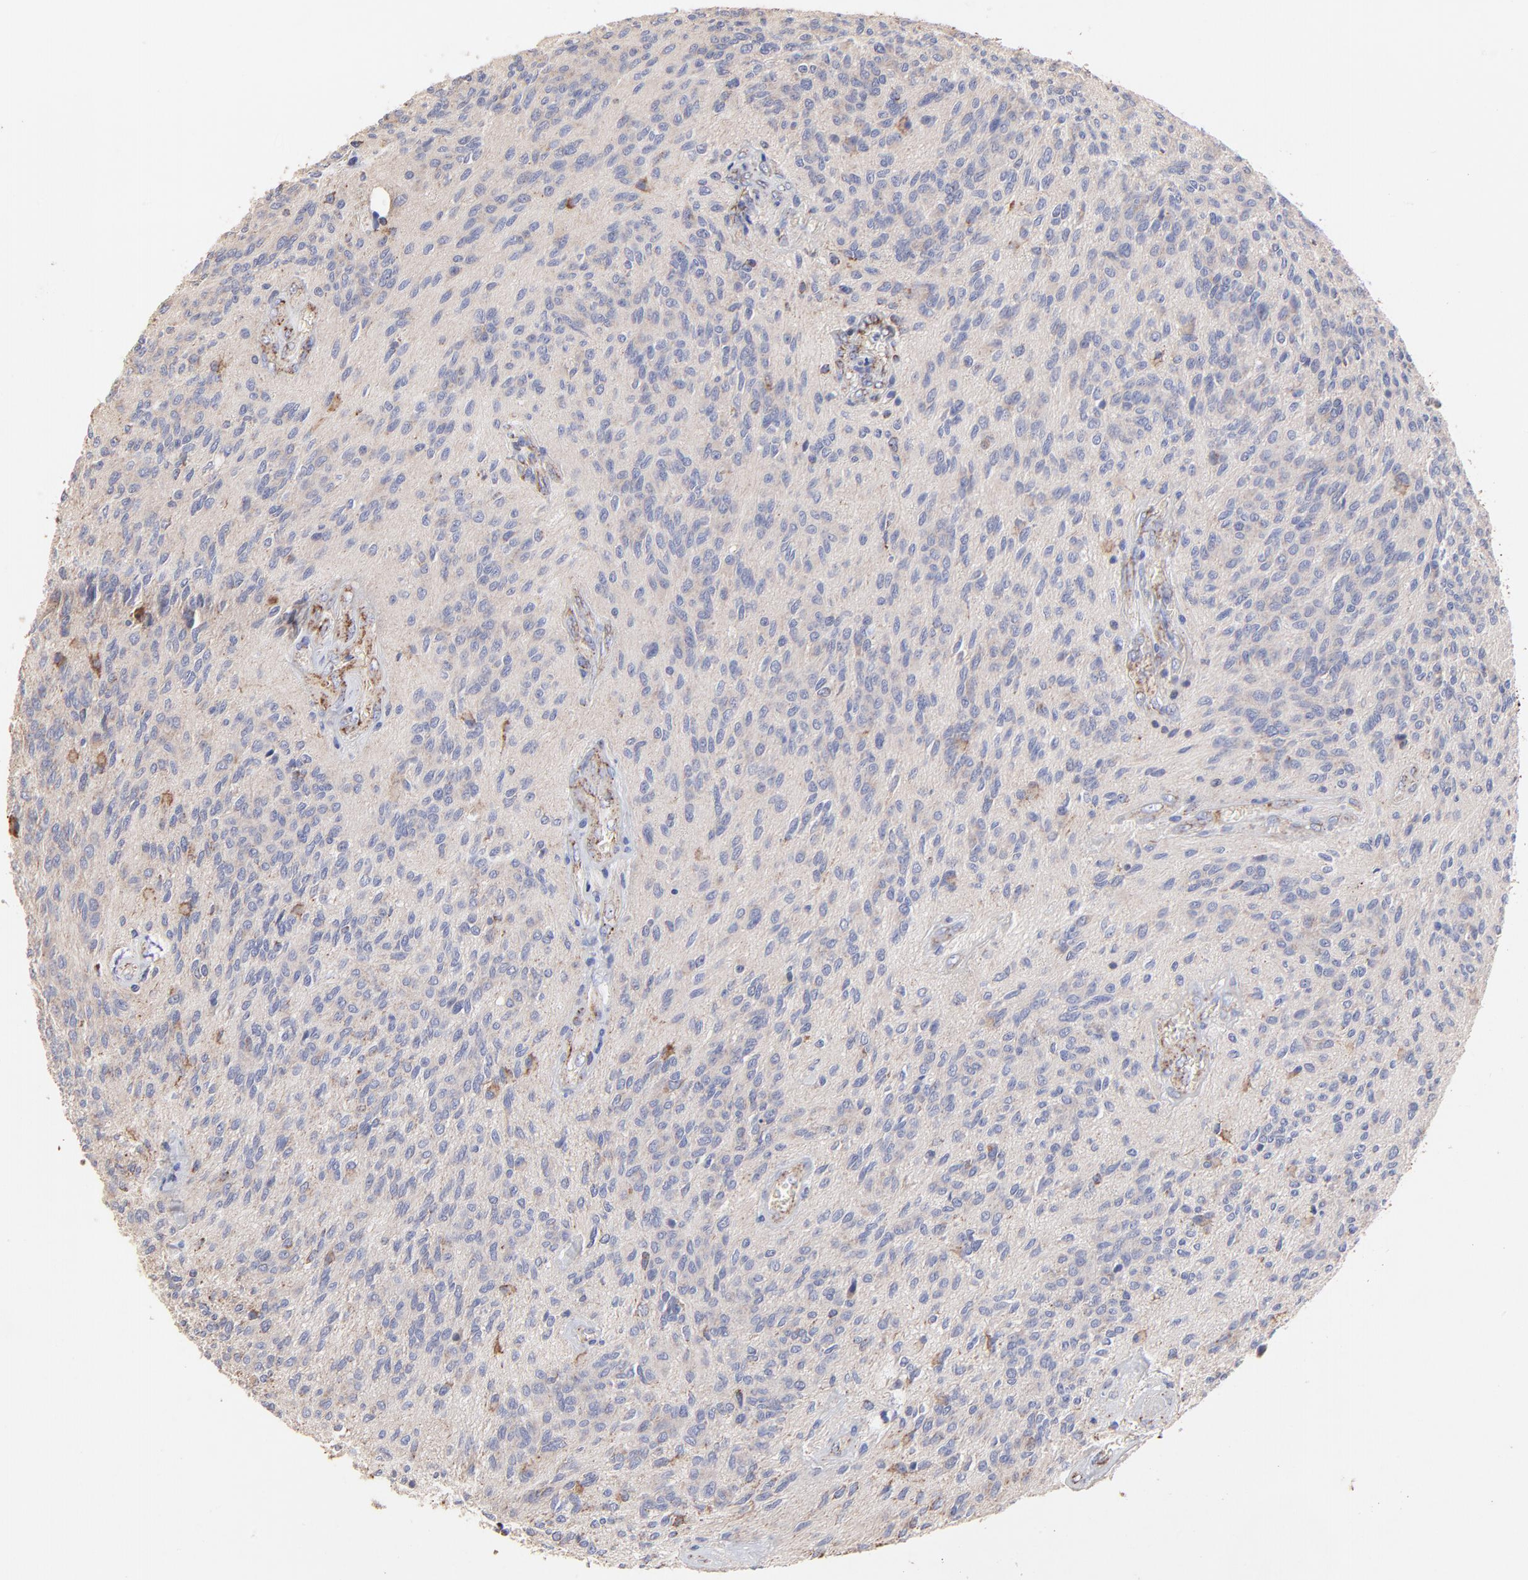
{"staining": {"intensity": "weak", "quantity": "<25%", "location": "cytoplasmic/membranous"}, "tissue": "glioma", "cell_type": "Tumor cells", "image_type": "cancer", "snomed": [{"axis": "morphology", "description": "Glioma, malignant, Low grade"}, {"axis": "topography", "description": "Brain"}], "caption": "This is a image of immunohistochemistry staining of malignant glioma (low-grade), which shows no positivity in tumor cells.", "gene": "SSBP1", "patient": {"sex": "female", "age": 15}}